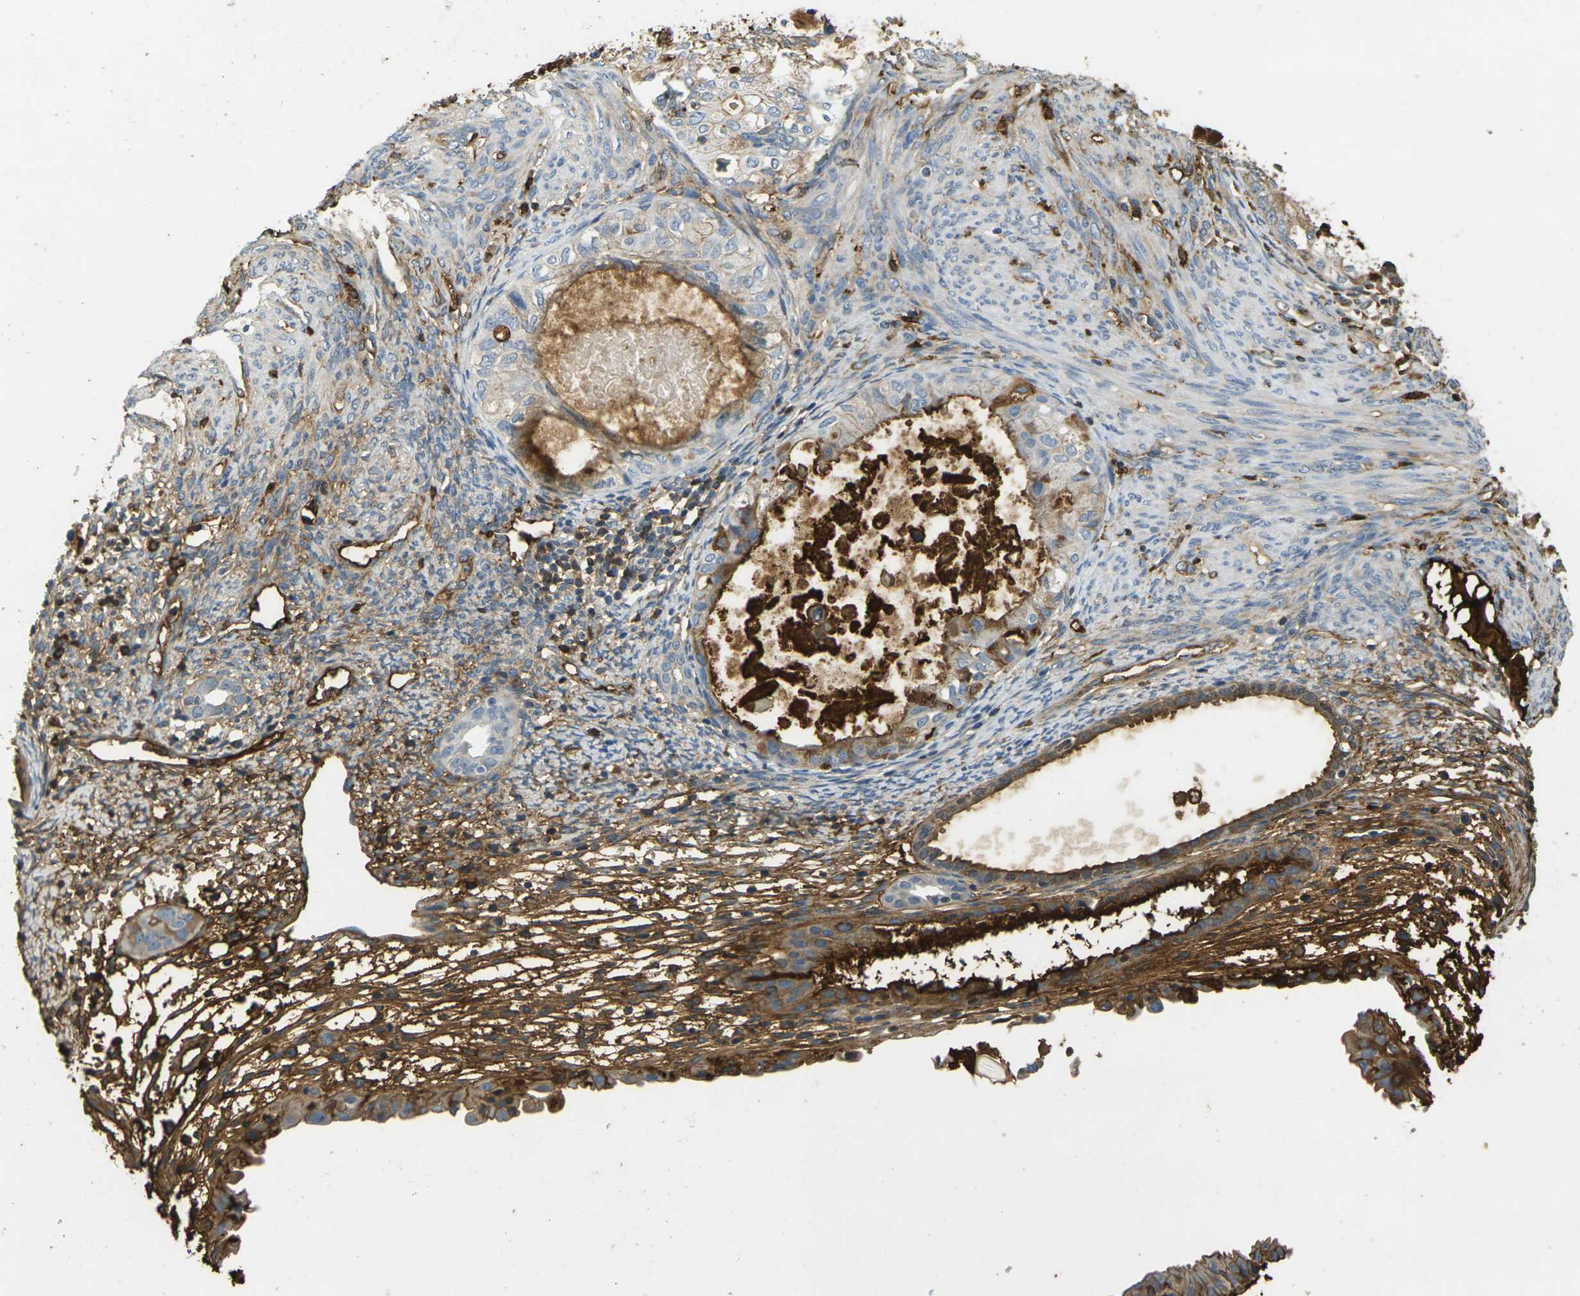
{"staining": {"intensity": "moderate", "quantity": ">75%", "location": "cytoplasmic/membranous"}, "tissue": "cervical cancer", "cell_type": "Tumor cells", "image_type": "cancer", "snomed": [{"axis": "morphology", "description": "Normal tissue, NOS"}, {"axis": "morphology", "description": "Adenocarcinoma, NOS"}, {"axis": "topography", "description": "Cervix"}, {"axis": "topography", "description": "Endometrium"}], "caption": "High-magnification brightfield microscopy of cervical cancer stained with DAB (brown) and counterstained with hematoxylin (blue). tumor cells exhibit moderate cytoplasmic/membranous expression is appreciated in about>75% of cells. Using DAB (3,3'-diaminobenzidine) (brown) and hematoxylin (blue) stains, captured at high magnification using brightfield microscopy.", "gene": "PLCD1", "patient": {"sex": "female", "age": 86}}